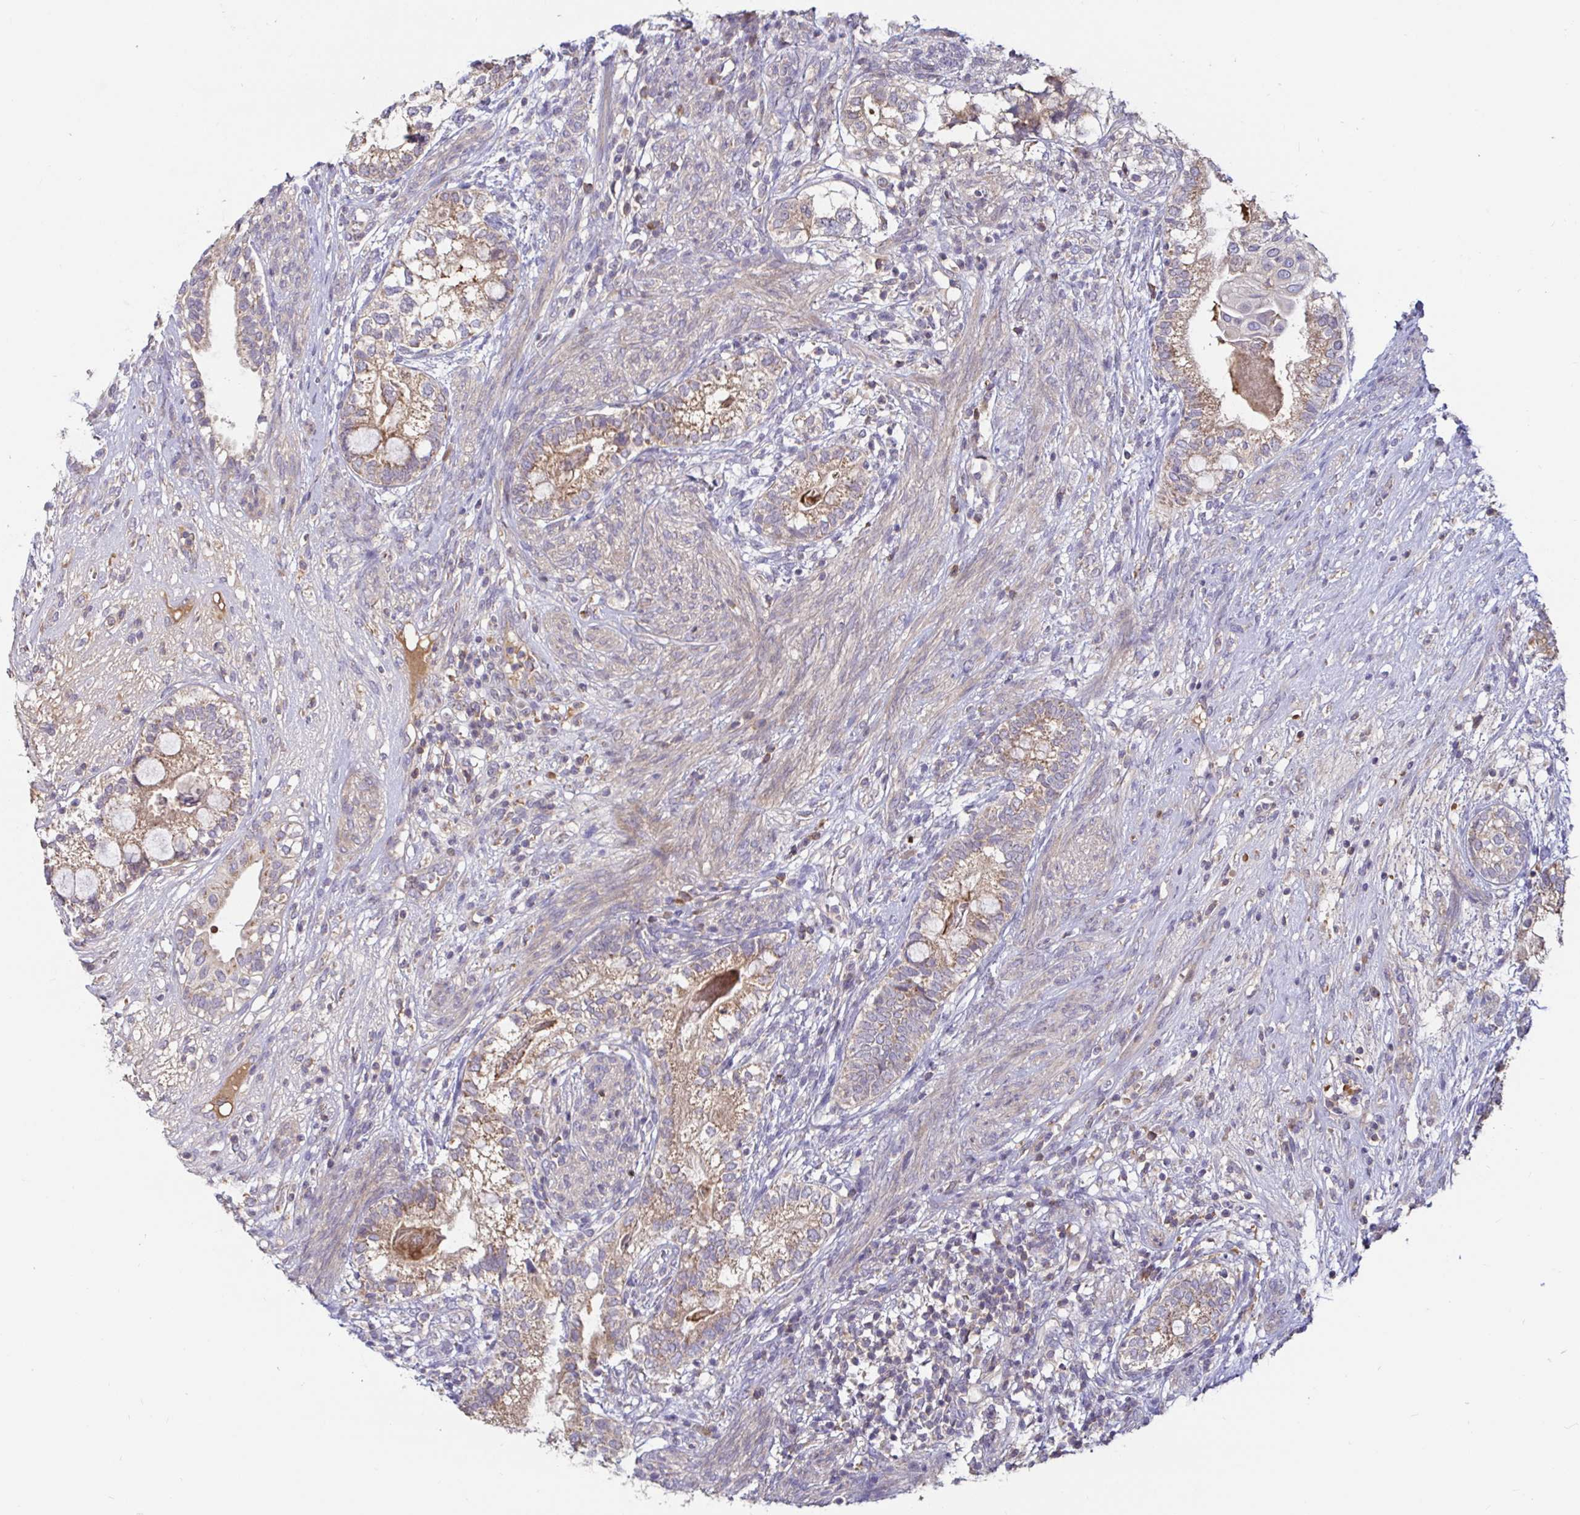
{"staining": {"intensity": "moderate", "quantity": ">75%", "location": "cytoplasmic/membranous"}, "tissue": "testis cancer", "cell_type": "Tumor cells", "image_type": "cancer", "snomed": [{"axis": "morphology", "description": "Seminoma, NOS"}, {"axis": "morphology", "description": "Carcinoma, Embryonal, NOS"}, {"axis": "topography", "description": "Testis"}], "caption": "An image of testis cancer stained for a protein shows moderate cytoplasmic/membranous brown staining in tumor cells.", "gene": "LARP1", "patient": {"sex": "male", "age": 41}}